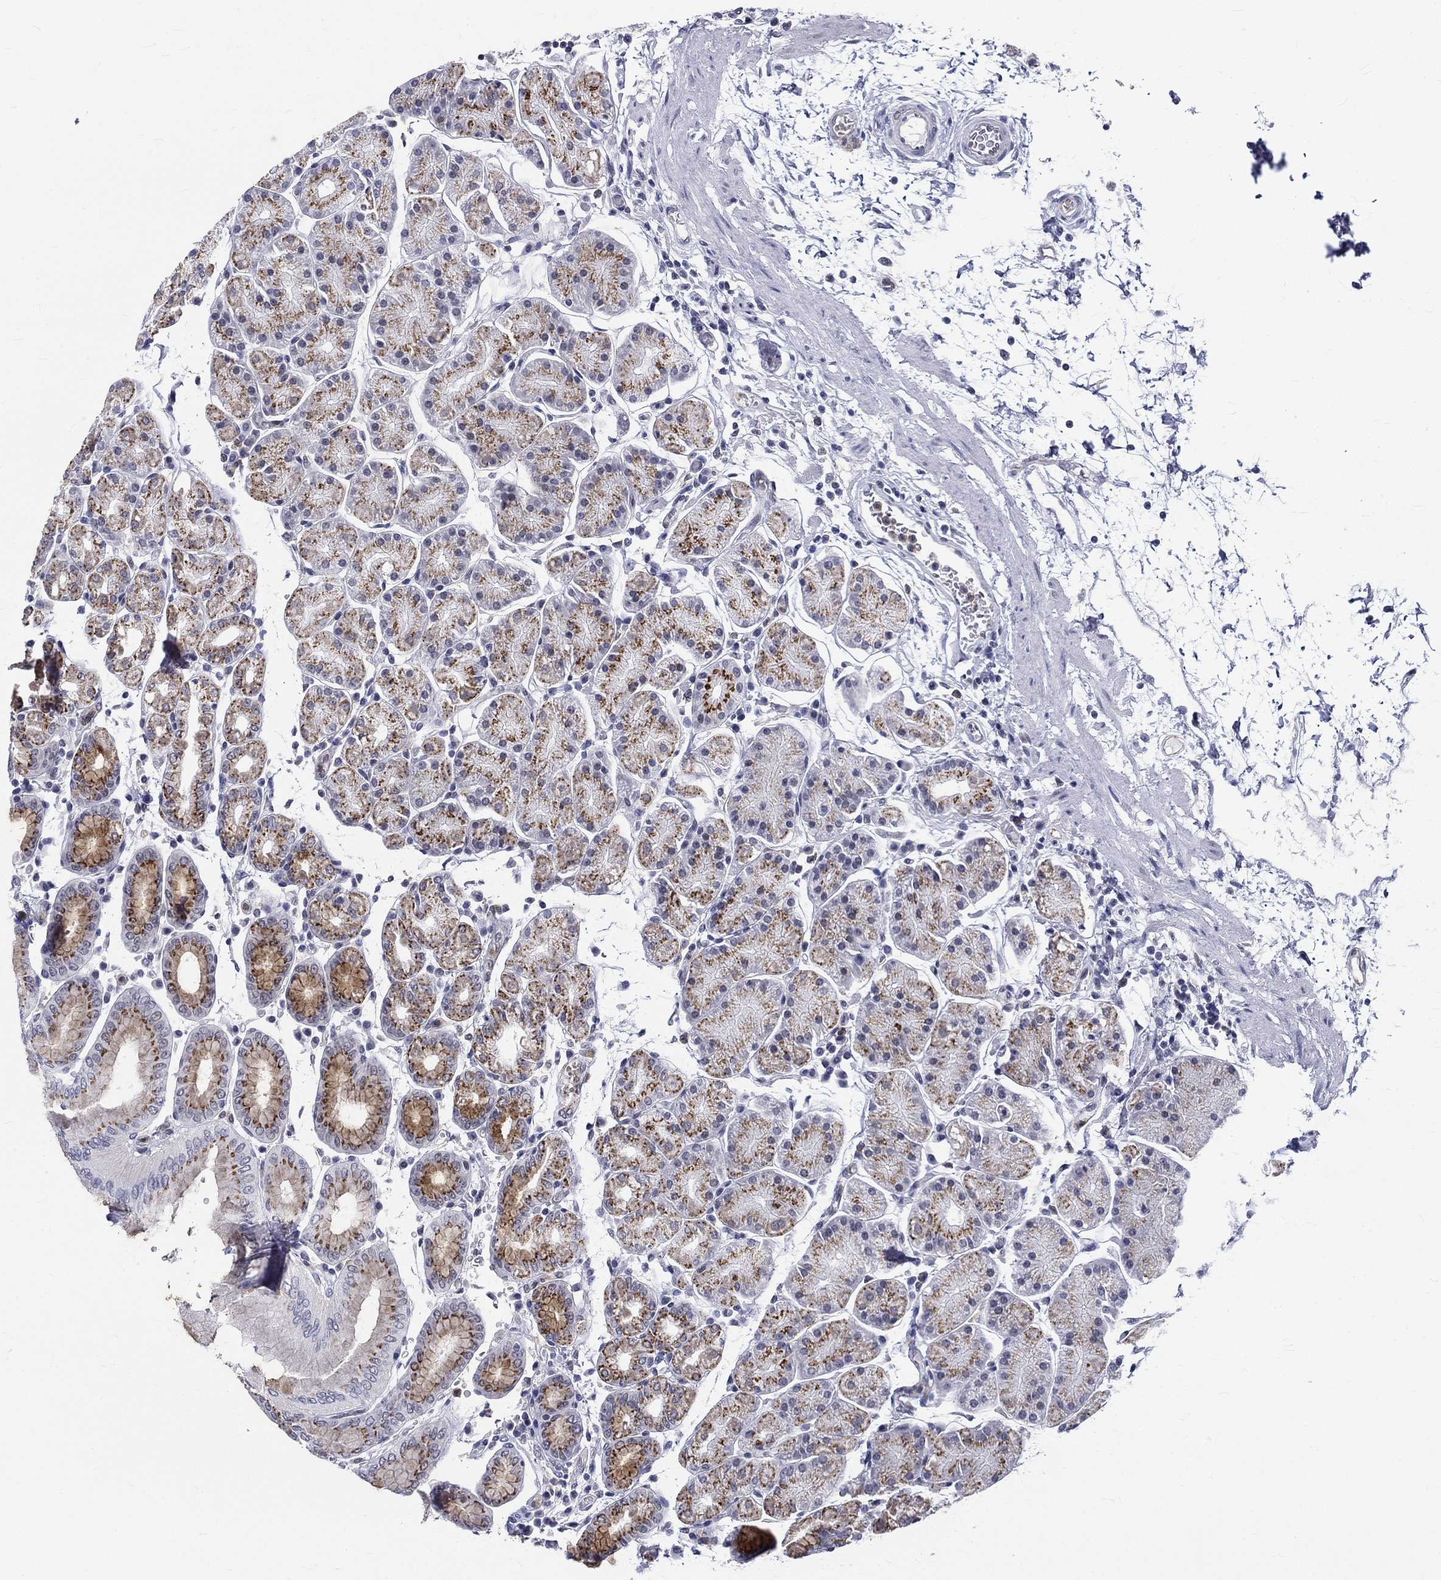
{"staining": {"intensity": "strong", "quantity": "25%-75%", "location": "cytoplasmic/membranous"}, "tissue": "stomach", "cell_type": "Glandular cells", "image_type": "normal", "snomed": [{"axis": "morphology", "description": "Normal tissue, NOS"}, {"axis": "topography", "description": "Stomach"}], "caption": "Immunohistochemical staining of normal stomach exhibits high levels of strong cytoplasmic/membranous staining in approximately 25%-75% of glandular cells.", "gene": "ST6GALNAC1", "patient": {"sex": "male", "age": 54}}